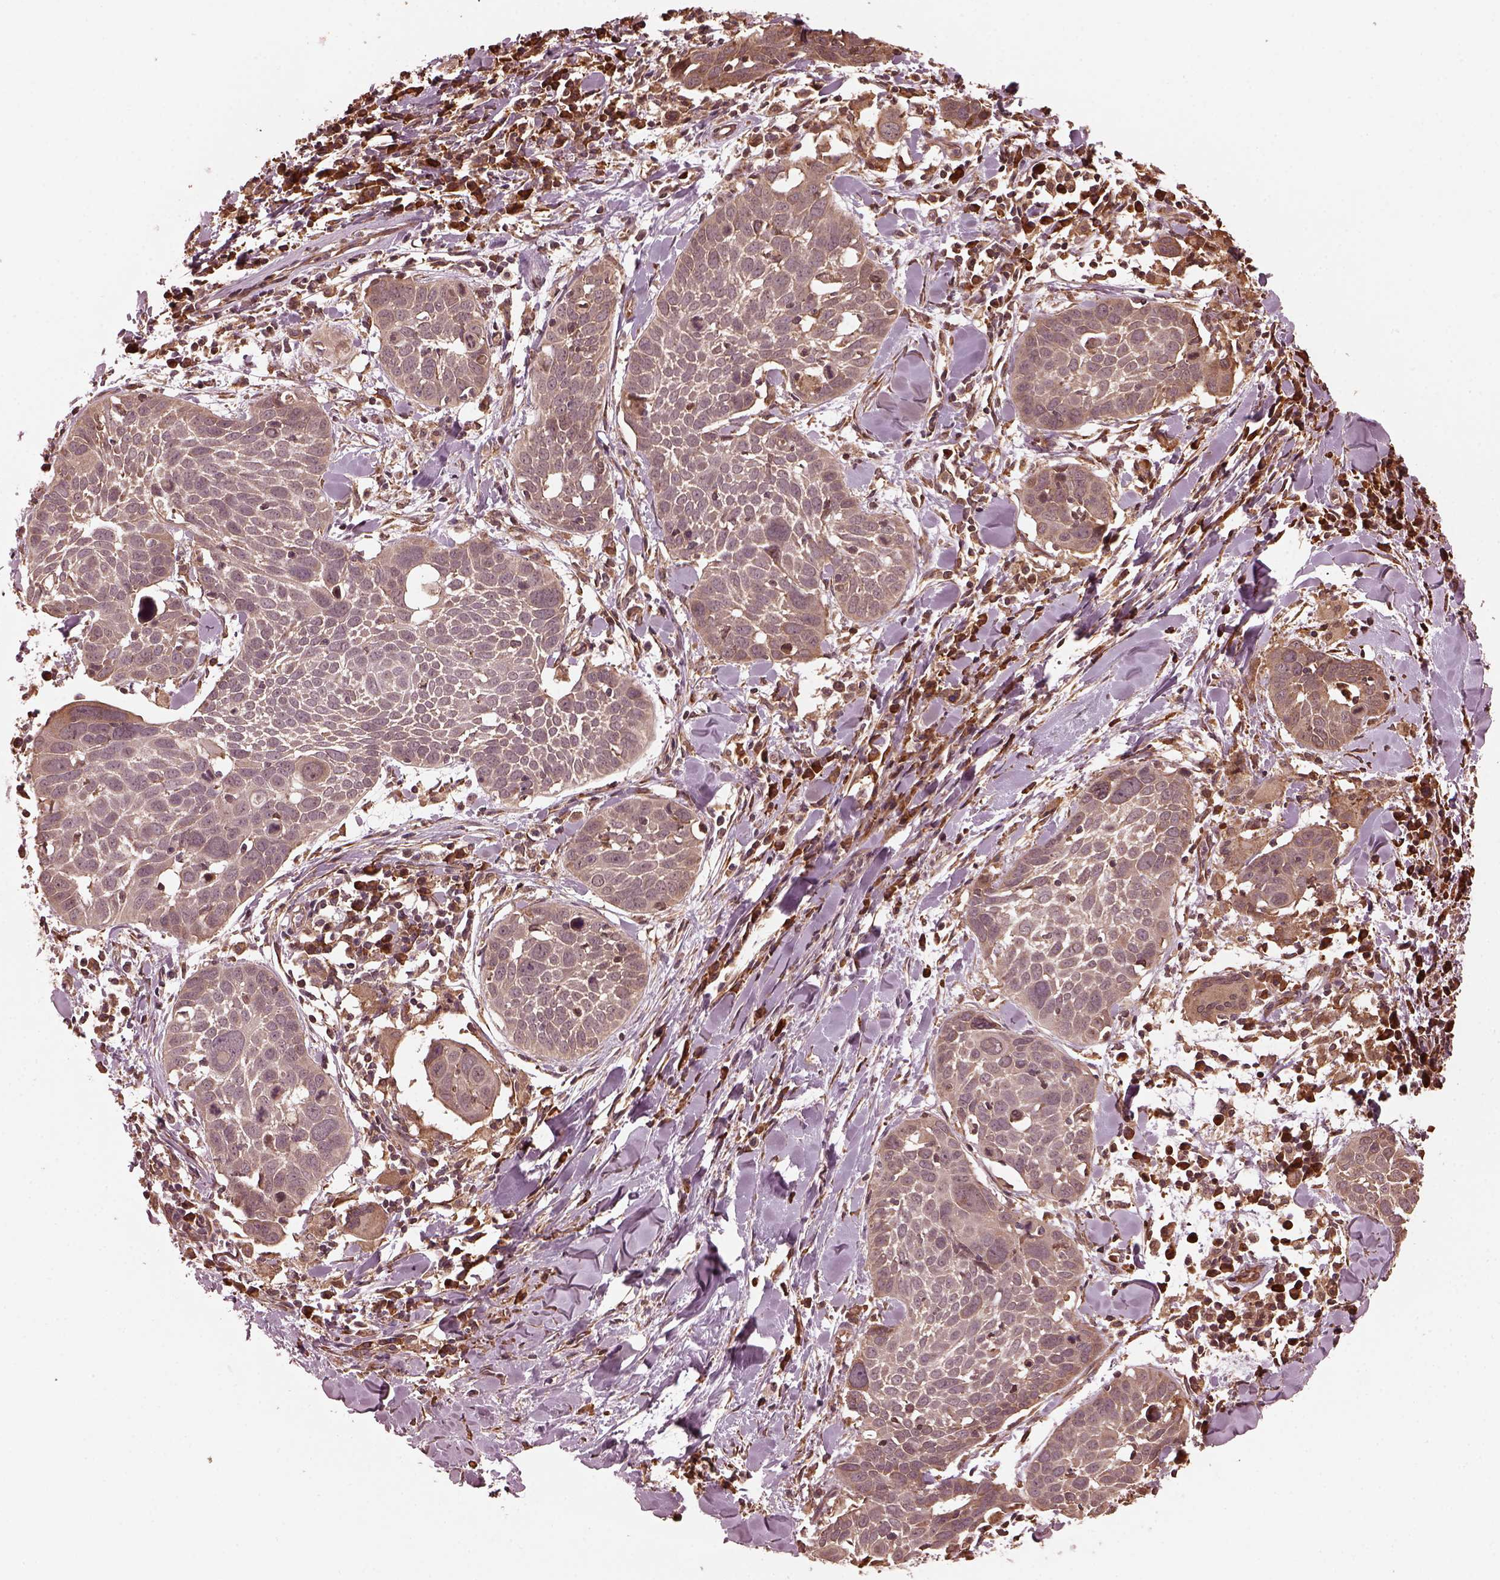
{"staining": {"intensity": "weak", "quantity": ">75%", "location": "cytoplasmic/membranous"}, "tissue": "lung cancer", "cell_type": "Tumor cells", "image_type": "cancer", "snomed": [{"axis": "morphology", "description": "Squamous cell carcinoma, NOS"}, {"axis": "topography", "description": "Lung"}], "caption": "A brown stain labels weak cytoplasmic/membranous staining of a protein in lung cancer (squamous cell carcinoma) tumor cells. (Brightfield microscopy of DAB IHC at high magnification).", "gene": "ZNF292", "patient": {"sex": "male", "age": 57}}